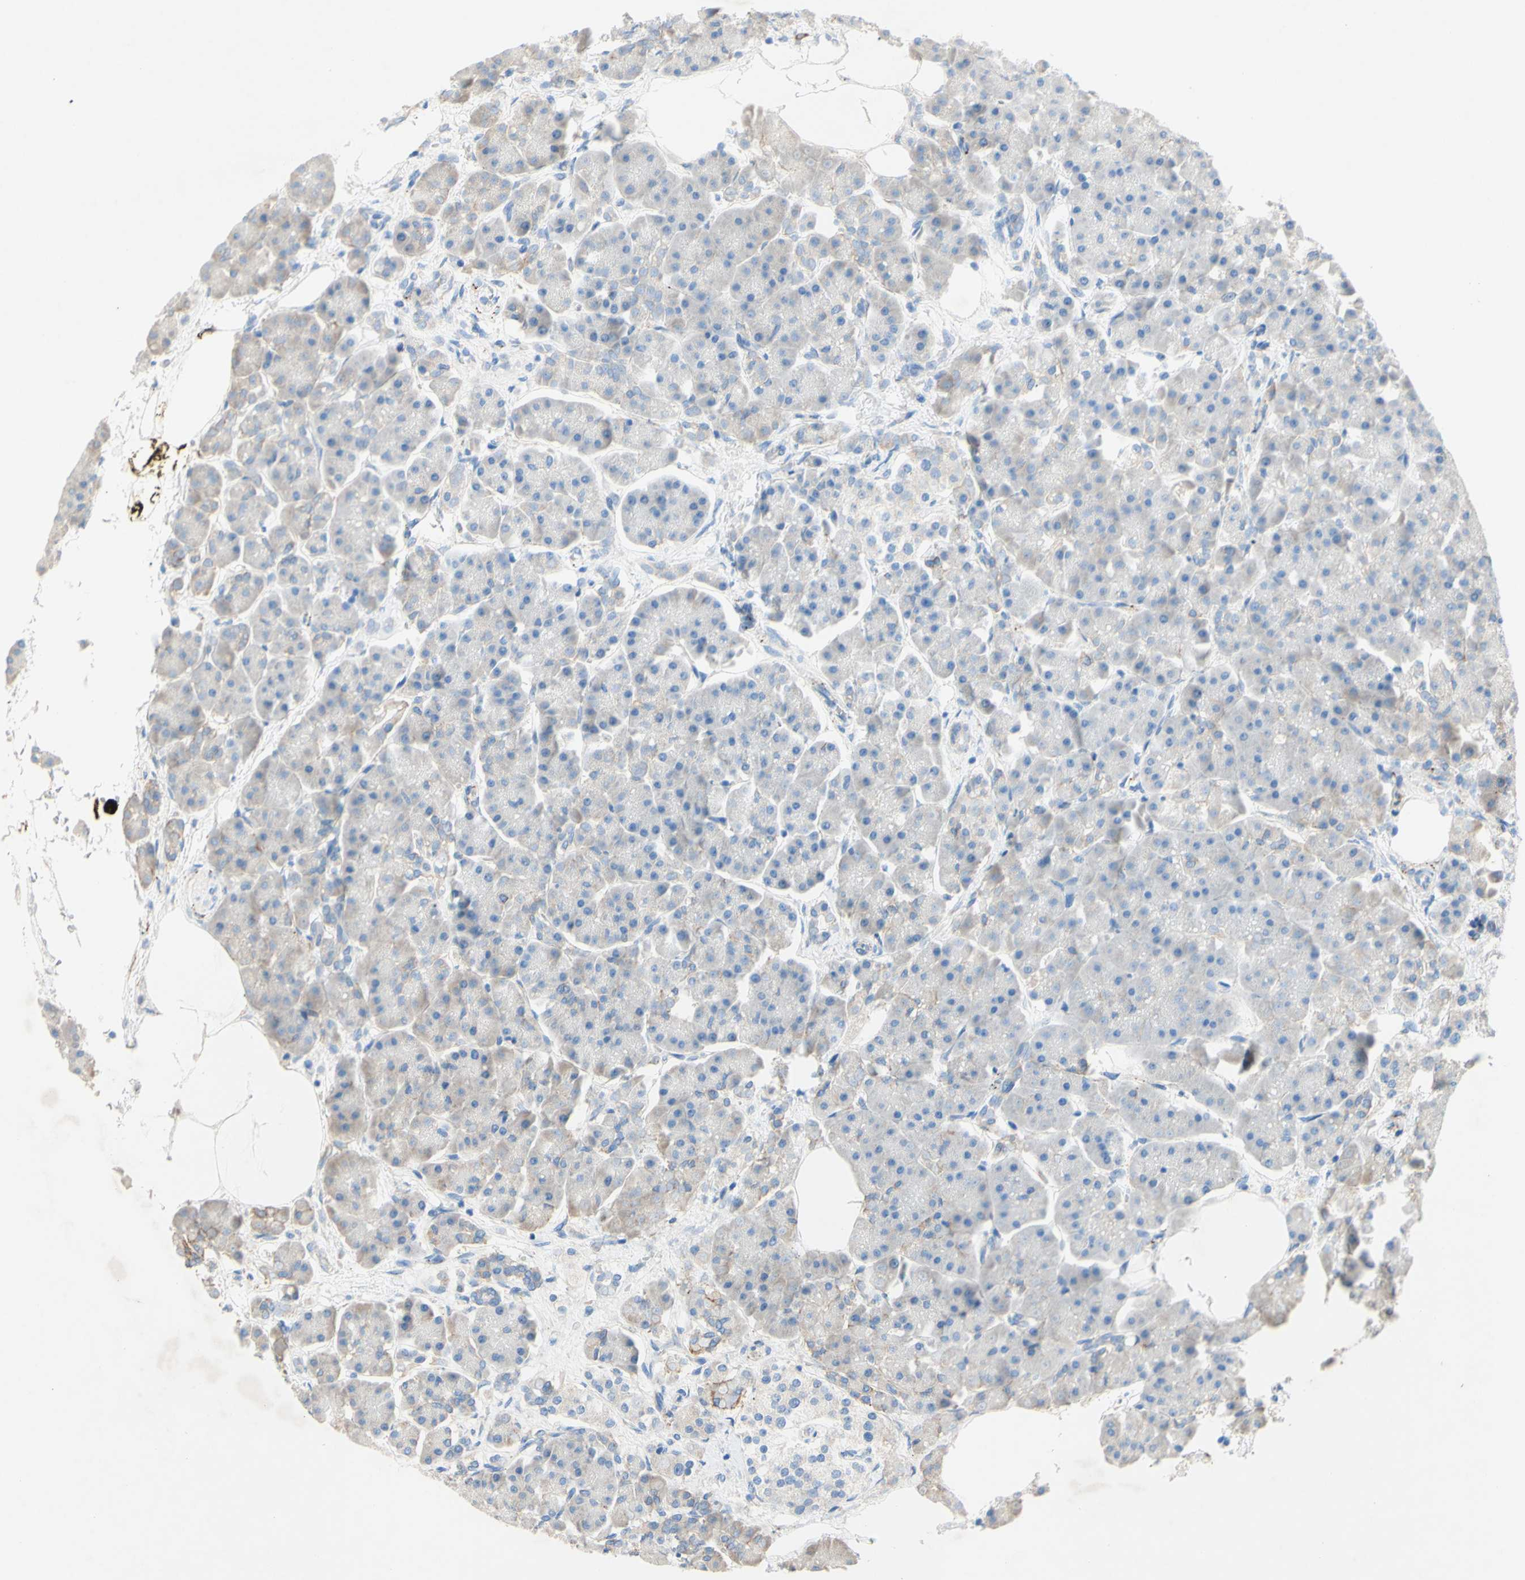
{"staining": {"intensity": "negative", "quantity": "none", "location": "none"}, "tissue": "pancreas", "cell_type": "Exocrine glandular cells", "image_type": "normal", "snomed": [{"axis": "morphology", "description": "Normal tissue, NOS"}, {"axis": "topography", "description": "Pancreas"}], "caption": "Immunohistochemical staining of unremarkable pancreas exhibits no significant staining in exocrine glandular cells. (Brightfield microscopy of DAB IHC at high magnification).", "gene": "TMIGD2", "patient": {"sex": "female", "age": 70}}